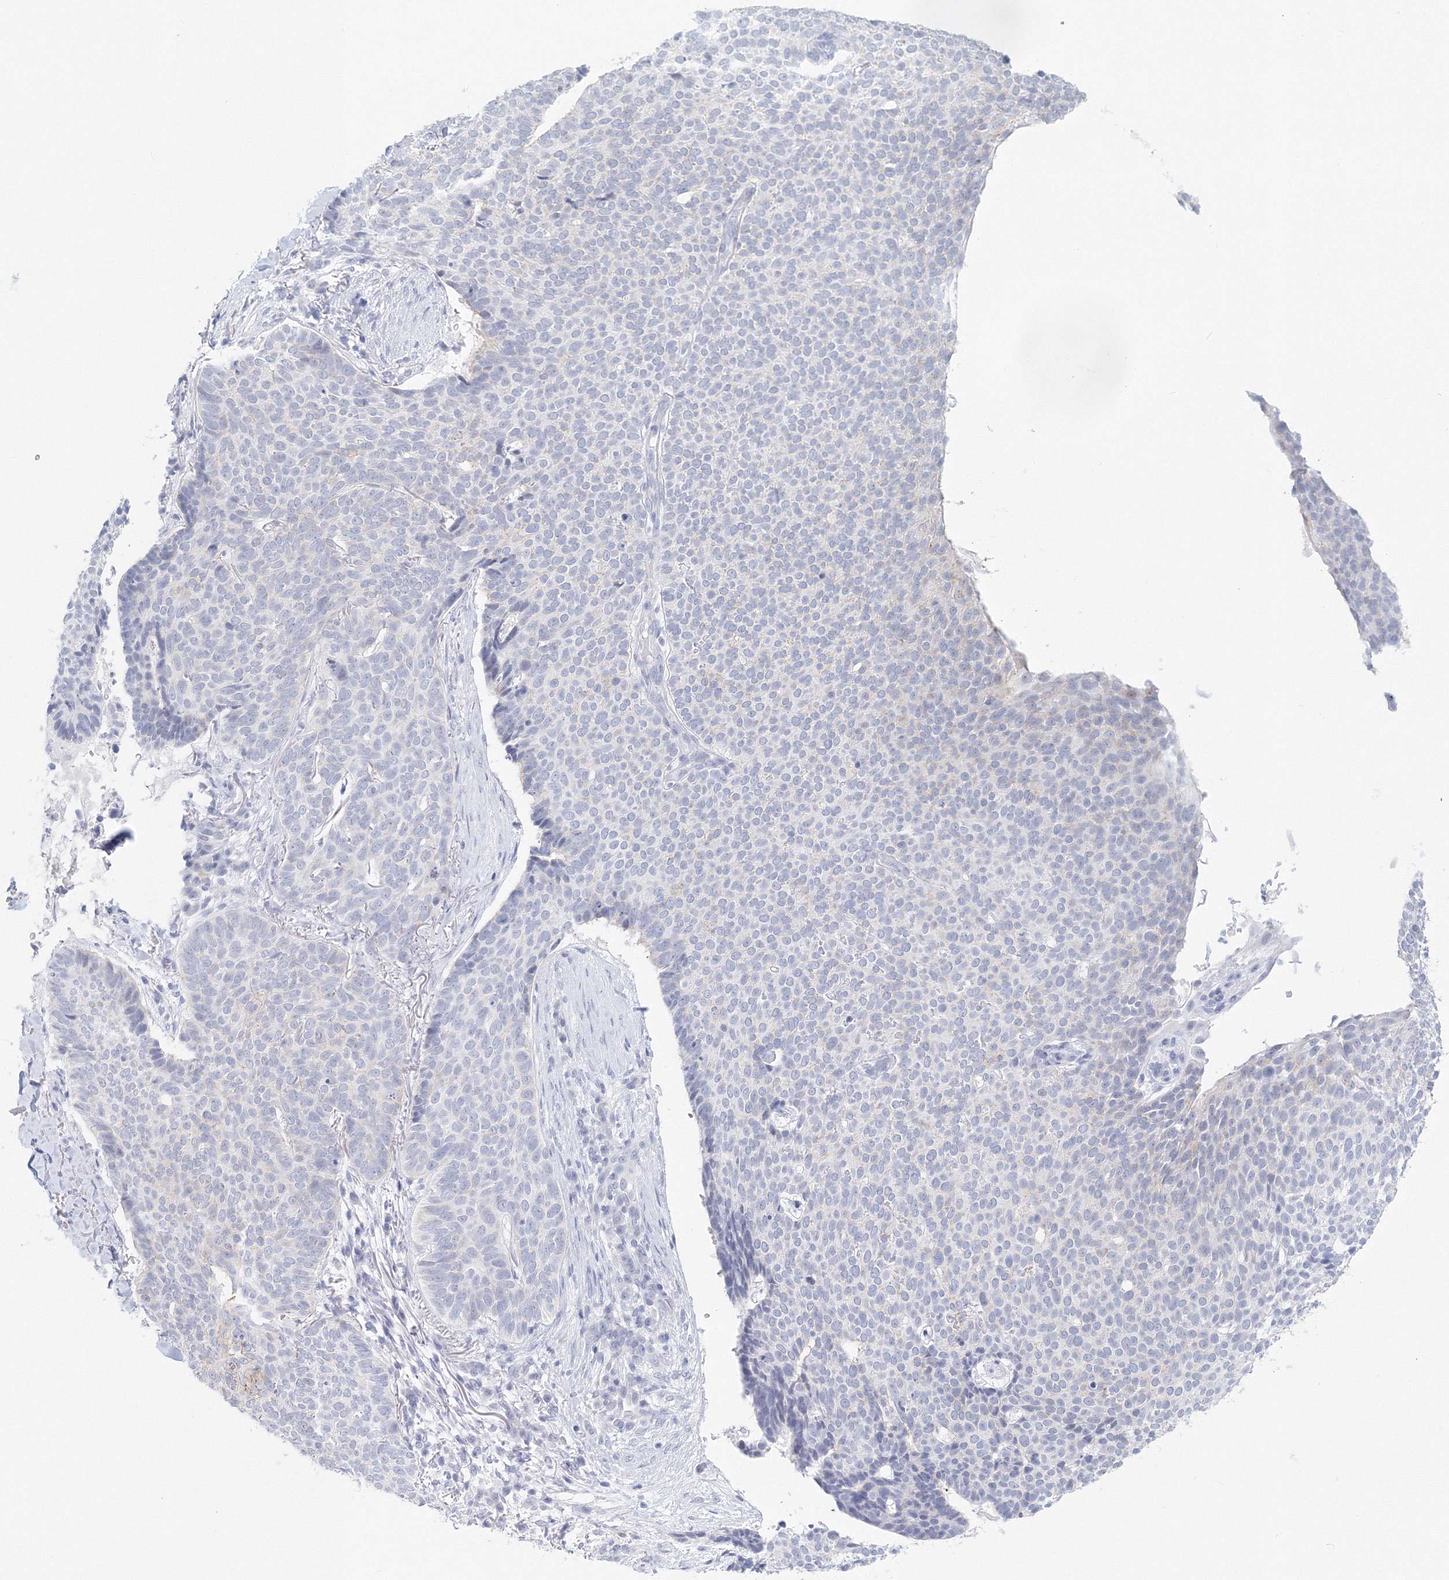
{"staining": {"intensity": "negative", "quantity": "none", "location": "none"}, "tissue": "skin cancer", "cell_type": "Tumor cells", "image_type": "cancer", "snomed": [{"axis": "morphology", "description": "Normal tissue, NOS"}, {"axis": "morphology", "description": "Basal cell carcinoma"}, {"axis": "topography", "description": "Skin"}], "caption": "Basal cell carcinoma (skin) was stained to show a protein in brown. There is no significant expression in tumor cells. (Brightfield microscopy of DAB IHC at high magnification).", "gene": "VSIG1", "patient": {"sex": "male", "age": 50}}